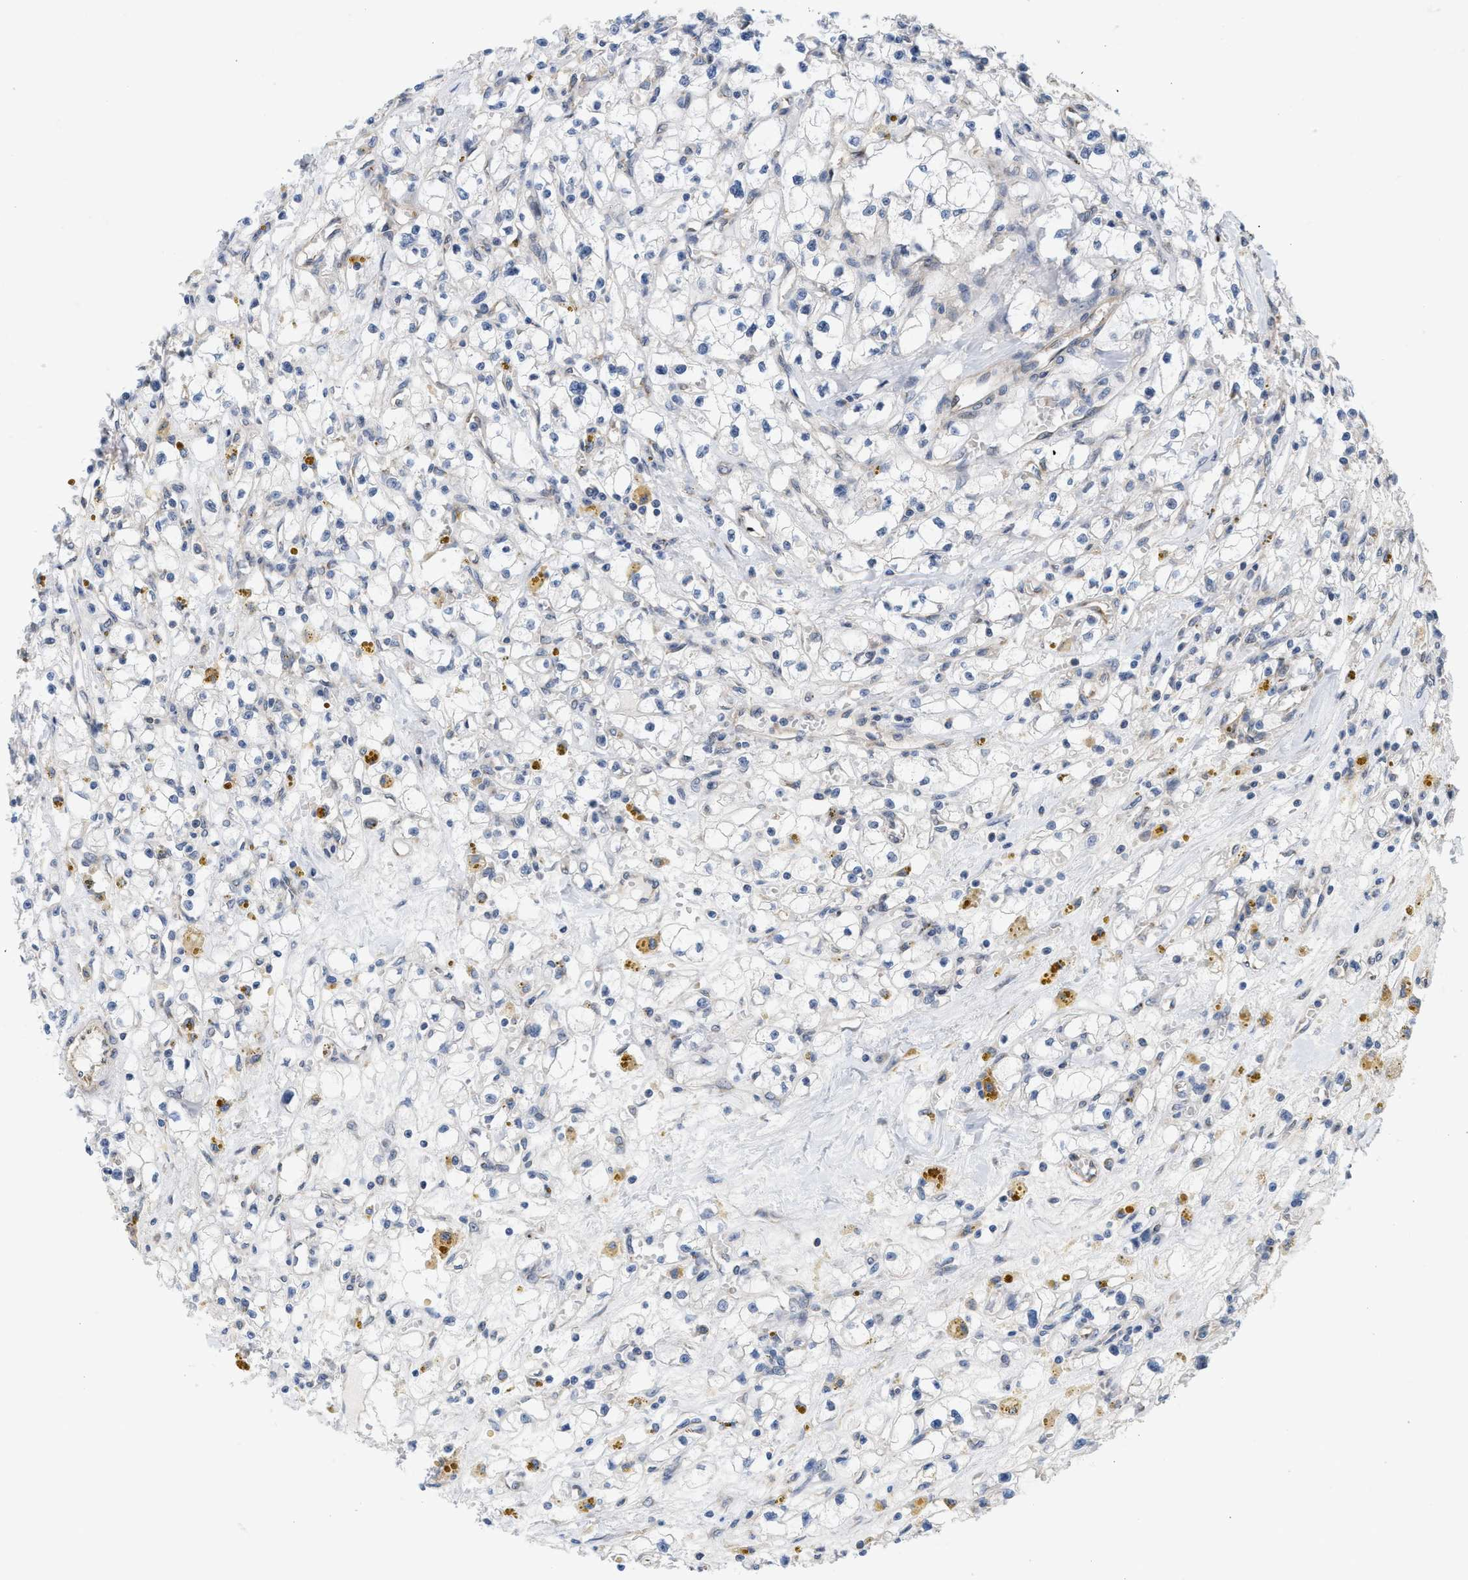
{"staining": {"intensity": "negative", "quantity": "none", "location": "none"}, "tissue": "renal cancer", "cell_type": "Tumor cells", "image_type": "cancer", "snomed": [{"axis": "morphology", "description": "Adenocarcinoma, NOS"}, {"axis": "topography", "description": "Kidney"}], "caption": "Renal cancer stained for a protein using immunohistochemistry (IHC) demonstrates no positivity tumor cells.", "gene": "EOGT", "patient": {"sex": "male", "age": 56}}